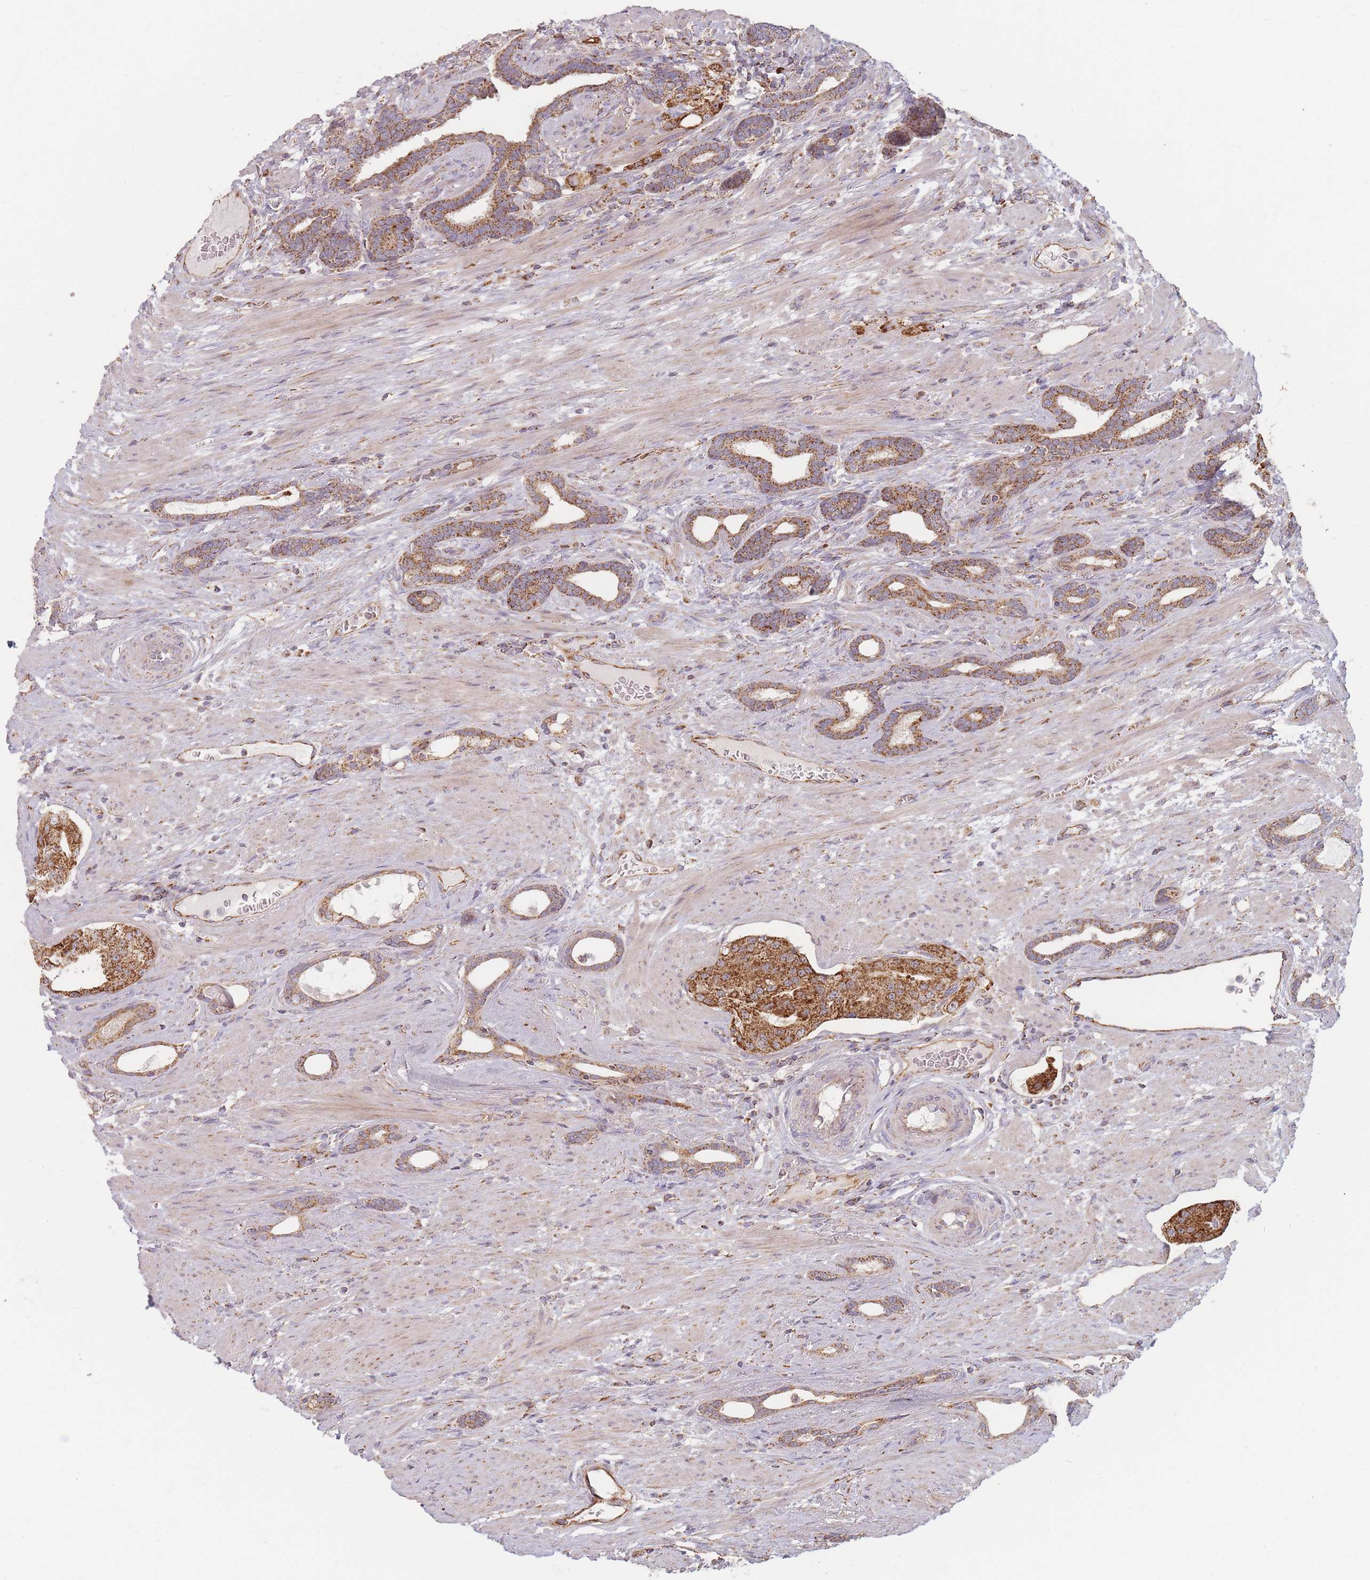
{"staining": {"intensity": "strong", "quantity": ">75%", "location": "cytoplasmic/membranous"}, "tissue": "prostate cancer", "cell_type": "Tumor cells", "image_type": "cancer", "snomed": [{"axis": "morphology", "description": "Adenocarcinoma, High grade"}, {"axis": "topography", "description": "Prostate"}], "caption": "An immunohistochemistry histopathology image of tumor tissue is shown. Protein staining in brown shows strong cytoplasmic/membranous positivity in high-grade adenocarcinoma (prostate) within tumor cells.", "gene": "ESRP2", "patient": {"sex": "male", "age": 69}}